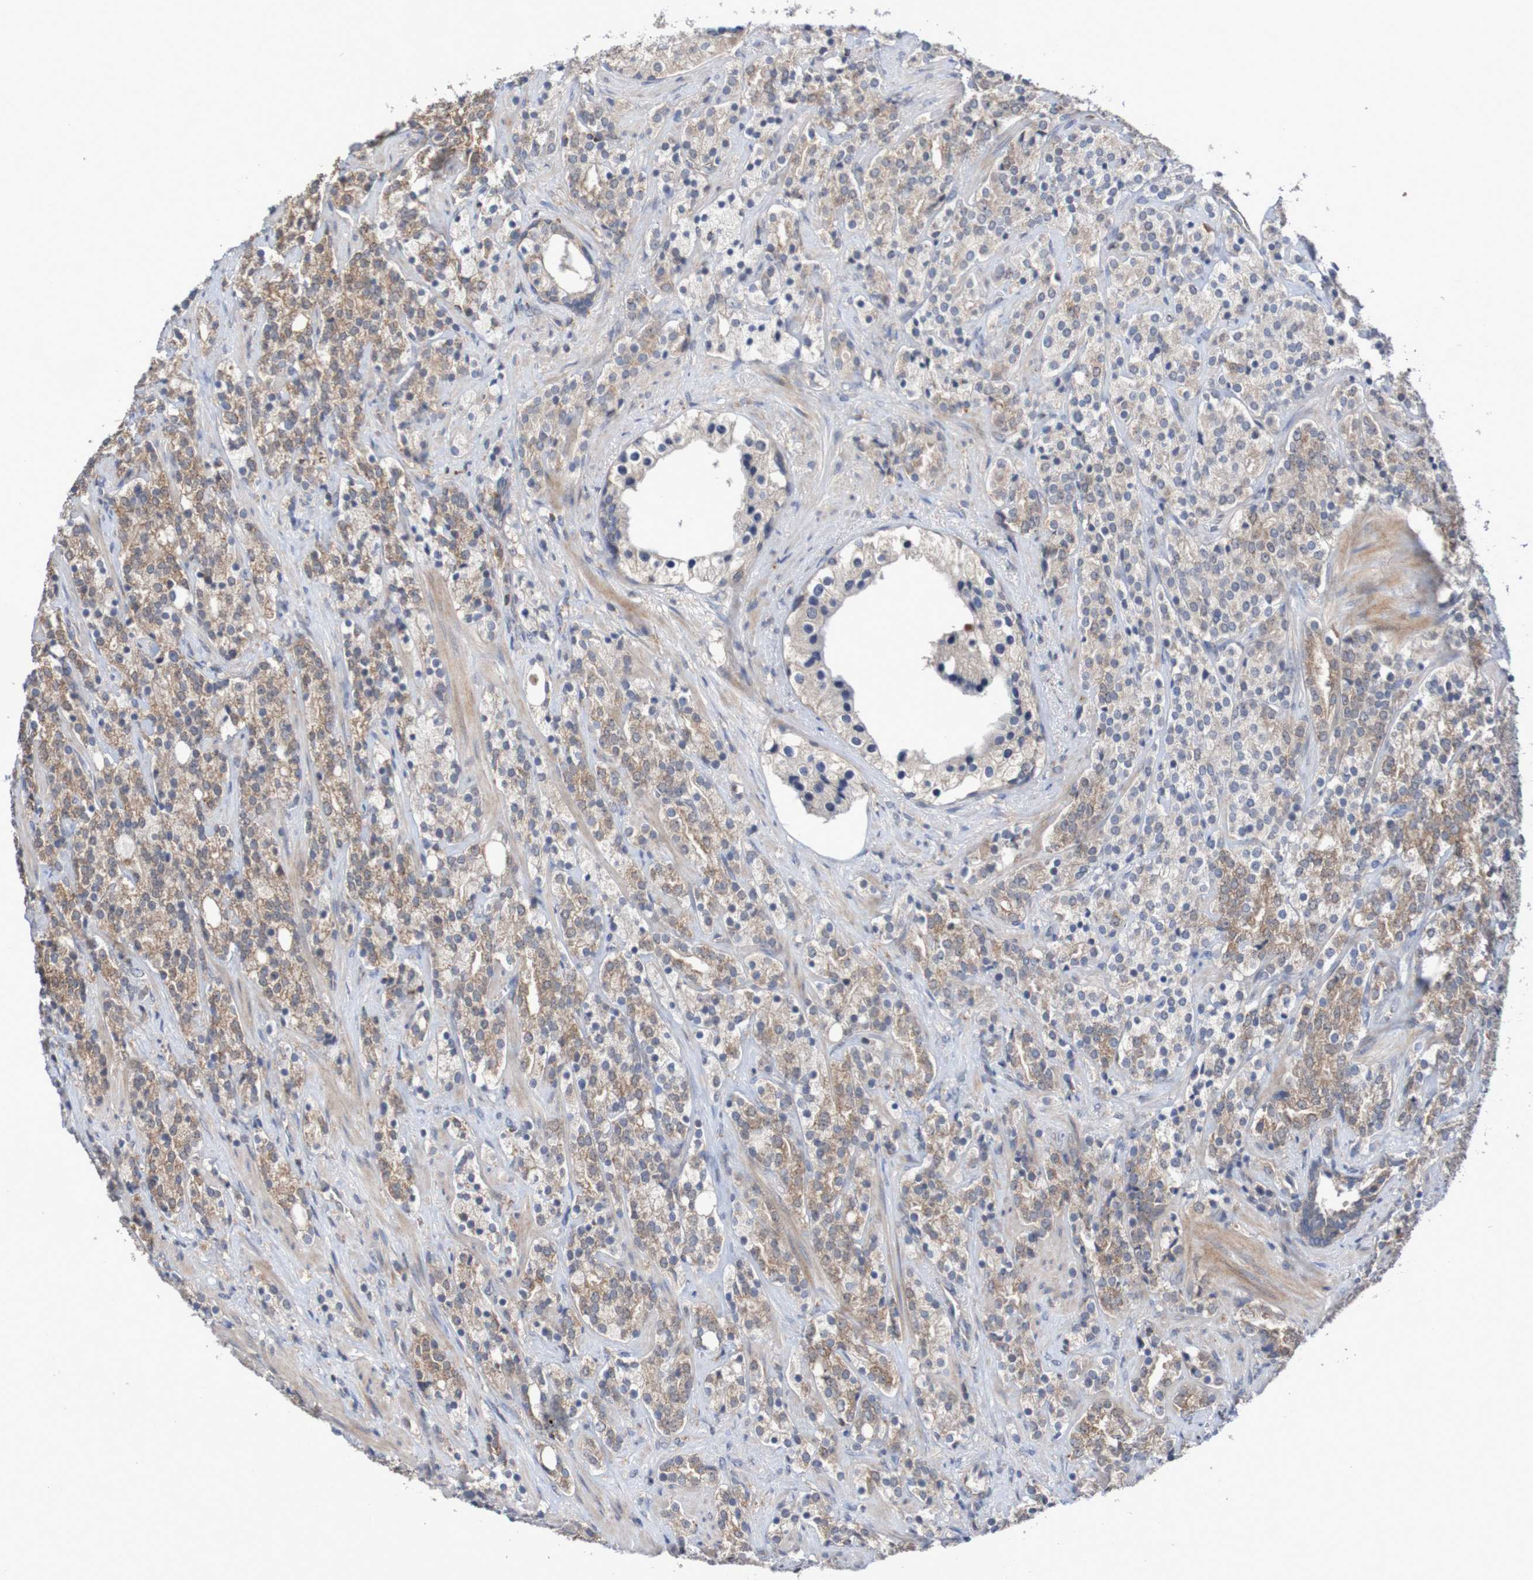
{"staining": {"intensity": "weak", "quantity": ">75%", "location": "cytoplasmic/membranous"}, "tissue": "prostate cancer", "cell_type": "Tumor cells", "image_type": "cancer", "snomed": [{"axis": "morphology", "description": "Adenocarcinoma, High grade"}, {"axis": "topography", "description": "Prostate"}], "caption": "A brown stain shows weak cytoplasmic/membranous staining of a protein in human high-grade adenocarcinoma (prostate) tumor cells. The staining was performed using DAB (3,3'-diaminobenzidine), with brown indicating positive protein expression. Nuclei are stained blue with hematoxylin.", "gene": "C3orf18", "patient": {"sex": "male", "age": 71}}